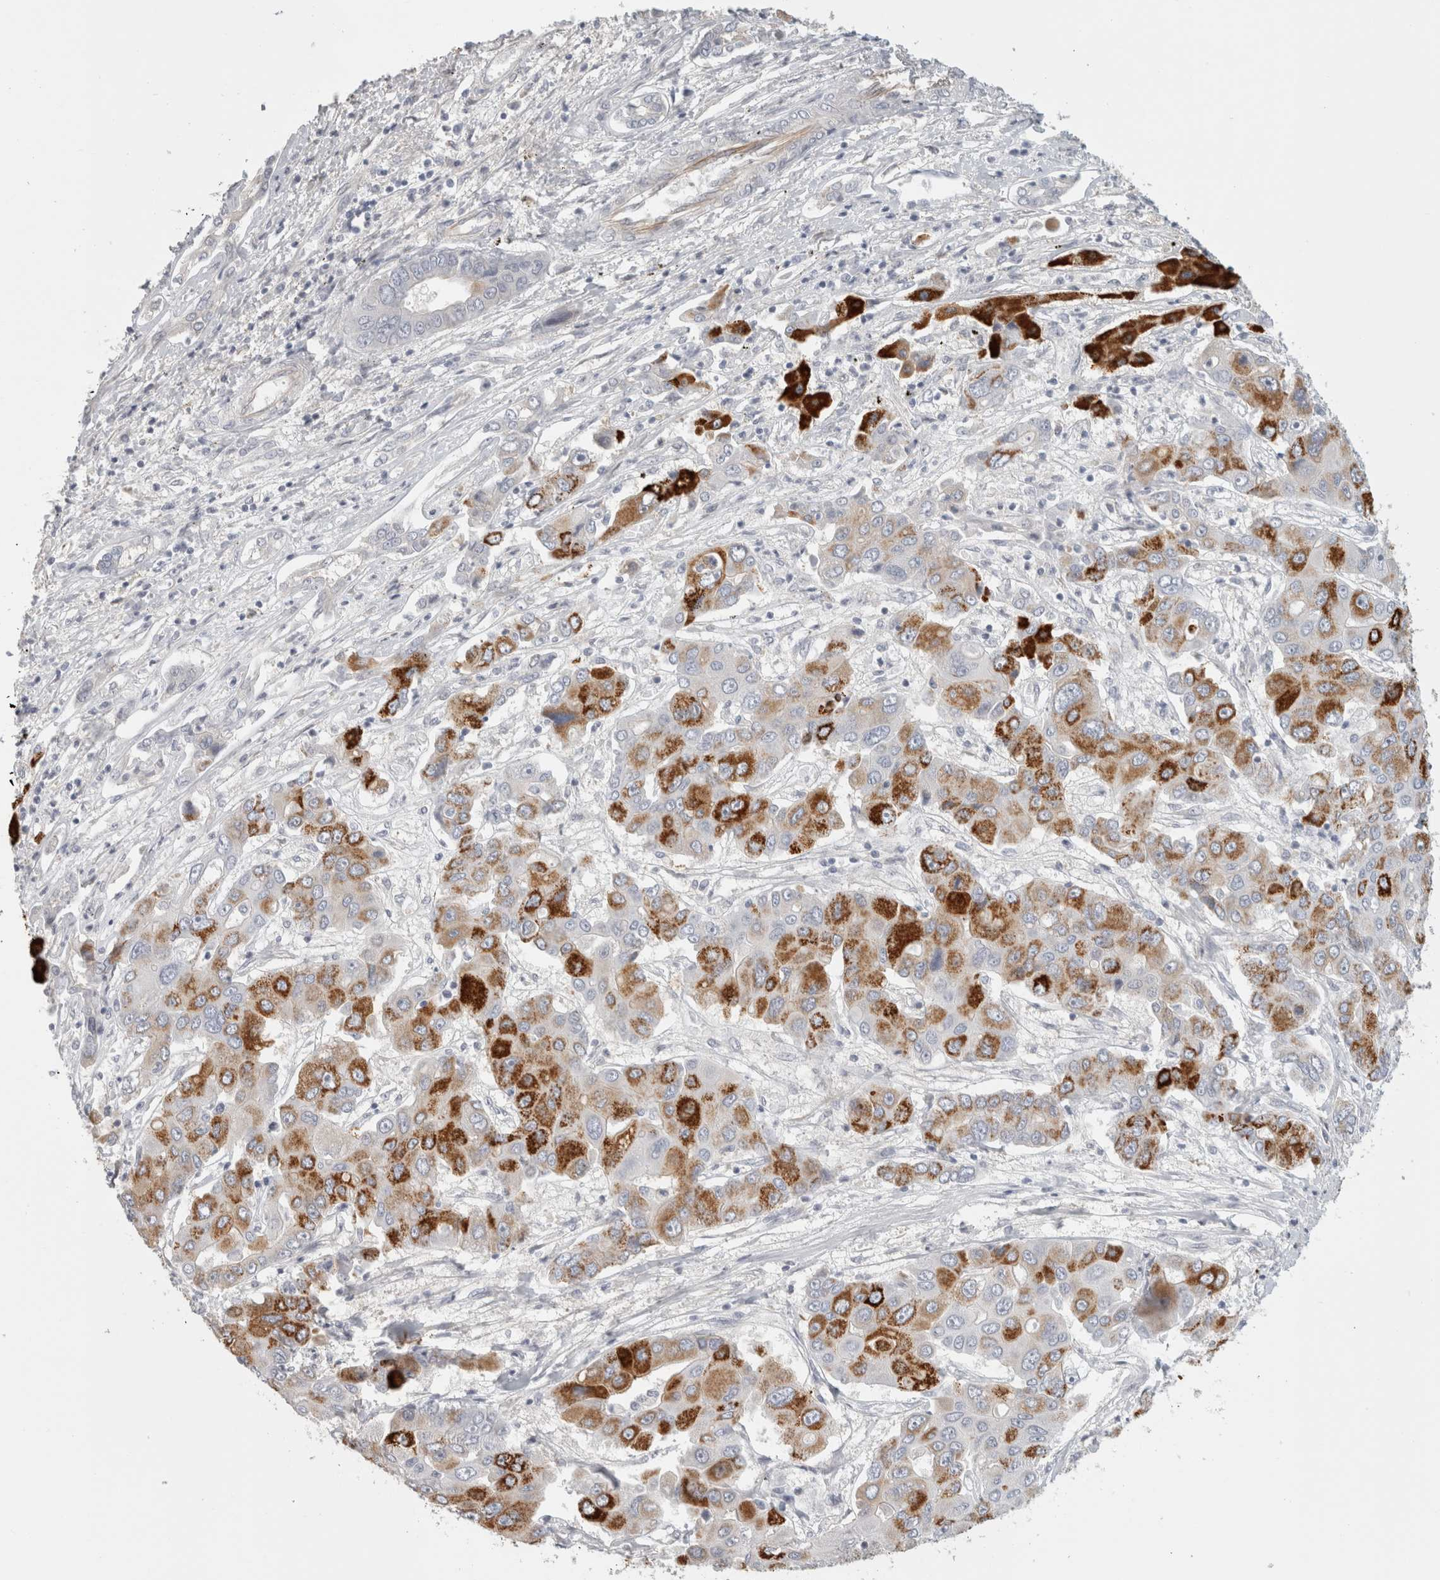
{"staining": {"intensity": "strong", "quantity": "25%-75%", "location": "cytoplasmic/membranous"}, "tissue": "liver cancer", "cell_type": "Tumor cells", "image_type": "cancer", "snomed": [{"axis": "morphology", "description": "Cholangiocarcinoma"}, {"axis": "topography", "description": "Liver"}], "caption": "A high-resolution micrograph shows immunohistochemistry staining of liver cancer (cholangiocarcinoma), which displays strong cytoplasmic/membranous staining in about 25%-75% of tumor cells.", "gene": "FBLIM1", "patient": {"sex": "male", "age": 67}}